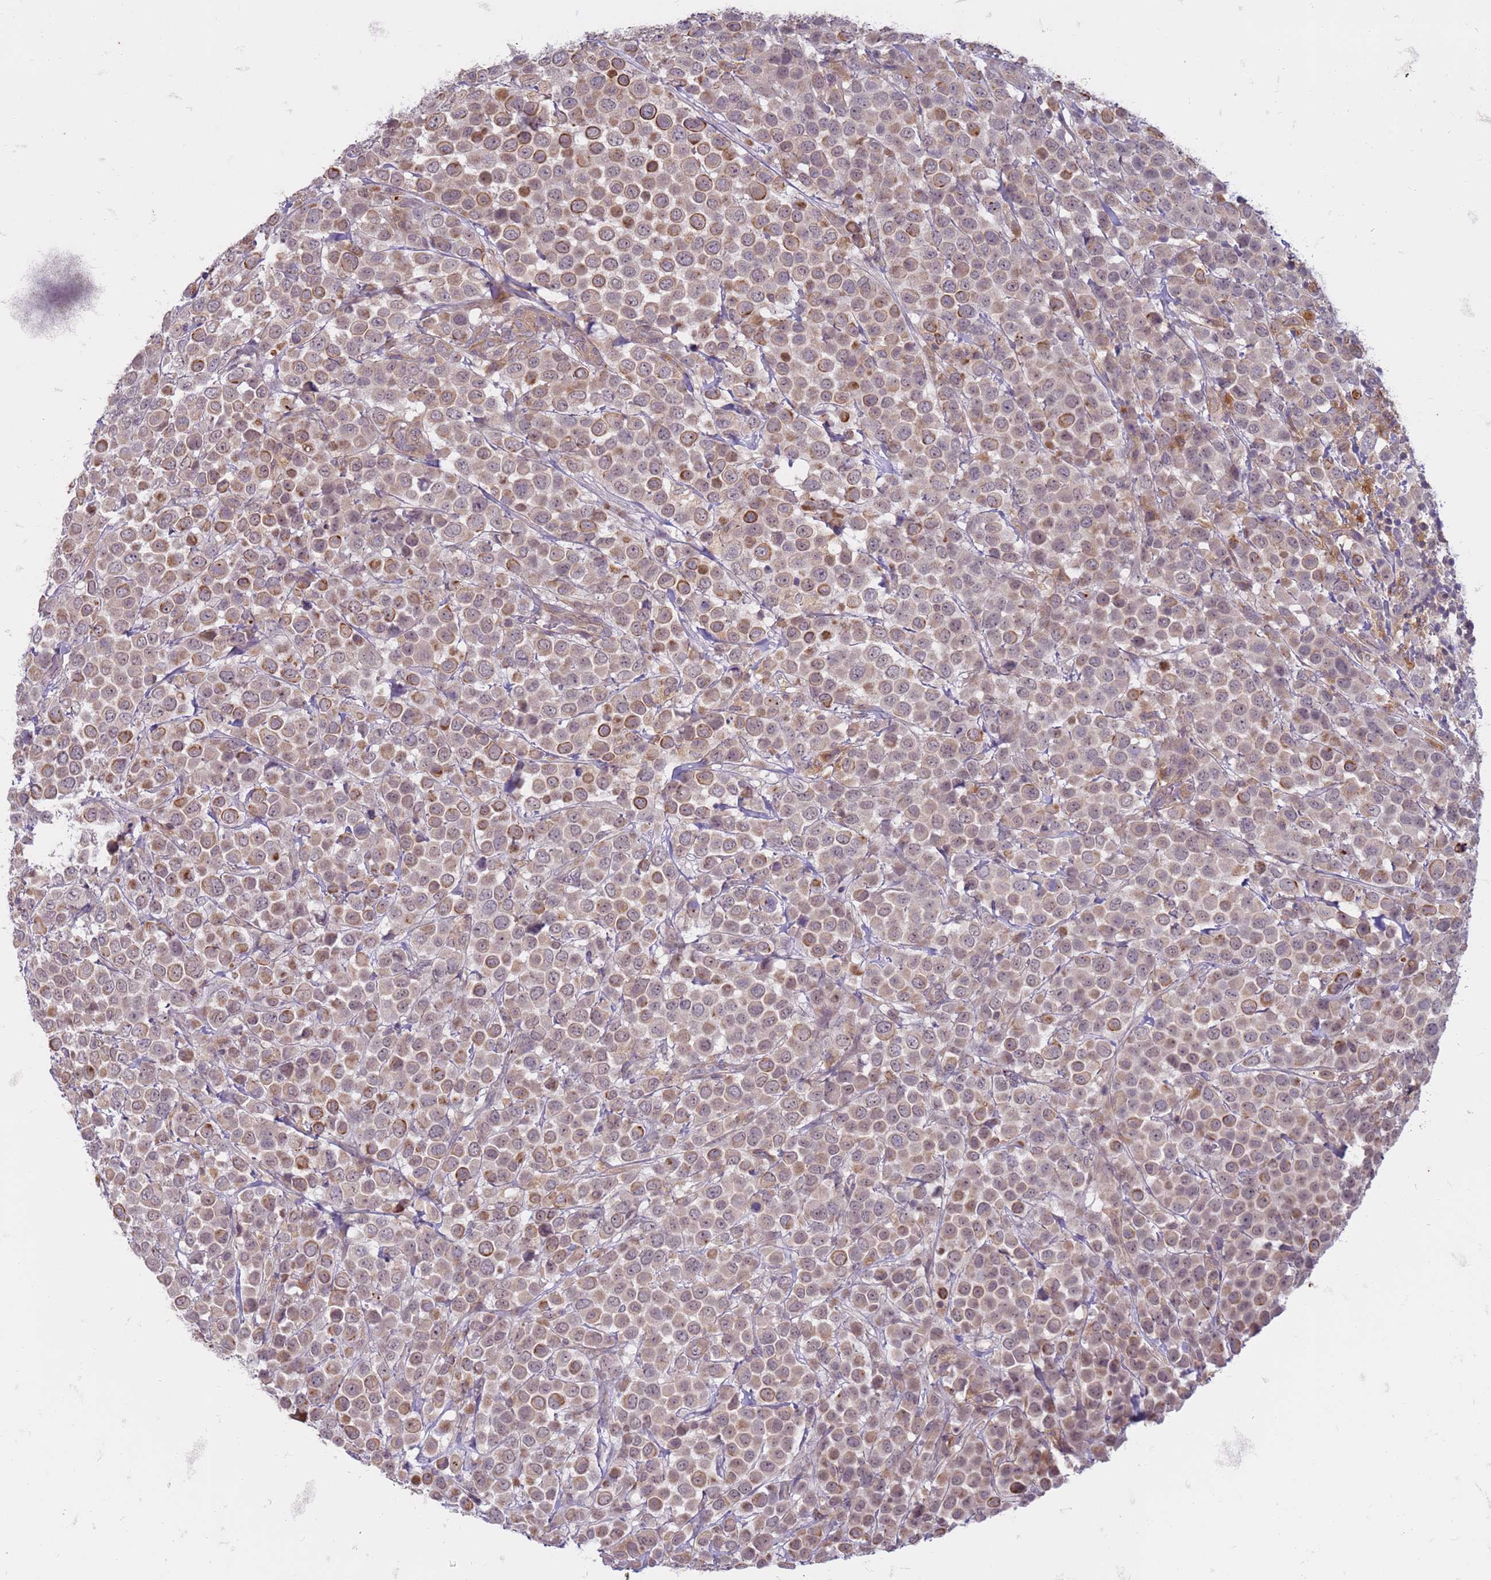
{"staining": {"intensity": "moderate", "quantity": "25%-75%", "location": "cytoplasmic/membranous"}, "tissue": "breast cancer", "cell_type": "Tumor cells", "image_type": "cancer", "snomed": [{"axis": "morphology", "description": "Duct carcinoma"}, {"axis": "topography", "description": "Breast"}], "caption": "Intraductal carcinoma (breast) tissue exhibits moderate cytoplasmic/membranous positivity in about 25%-75% of tumor cells", "gene": "SLC15A3", "patient": {"sex": "female", "age": 61}}